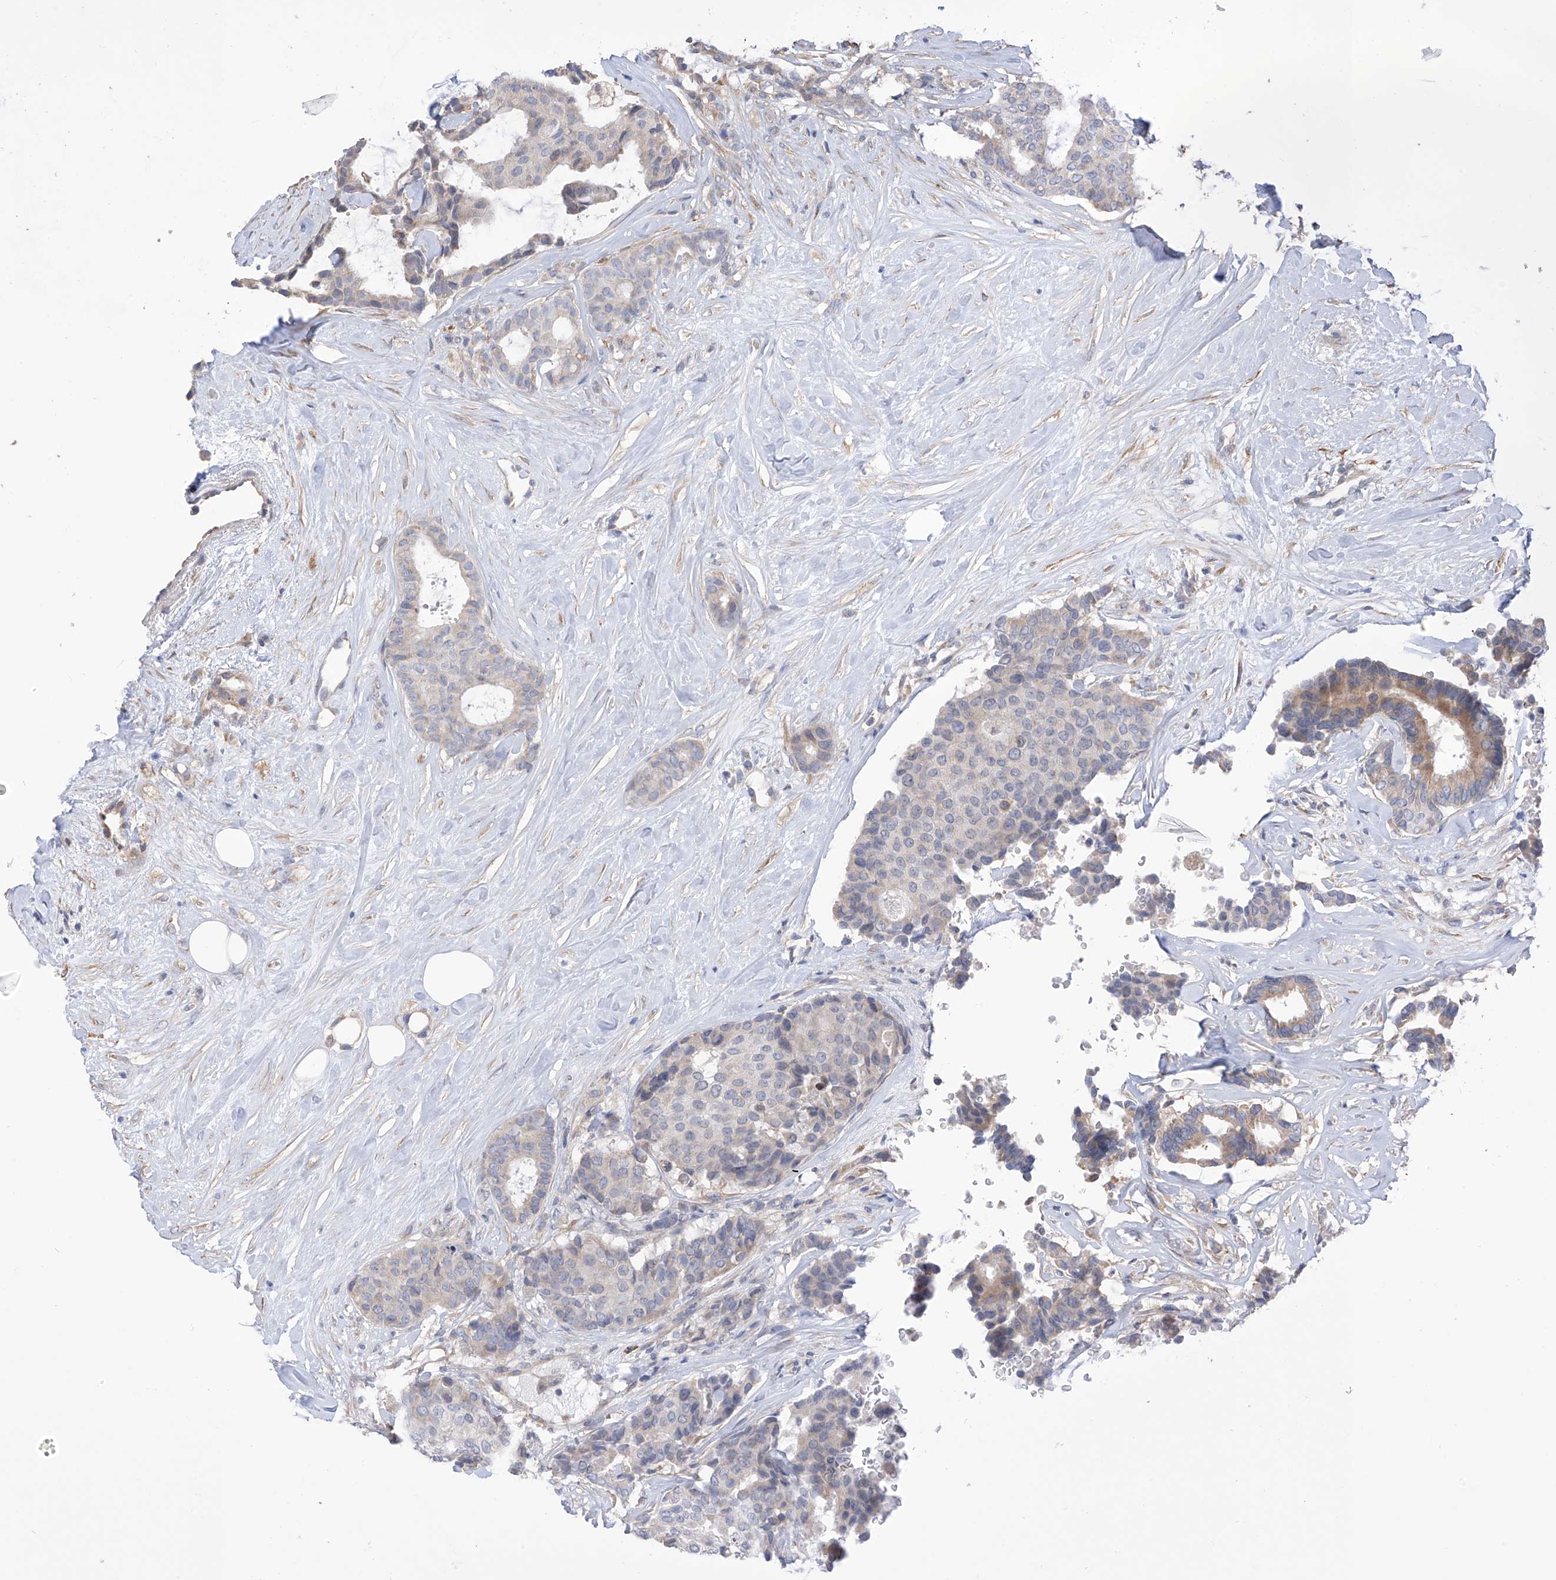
{"staining": {"intensity": "negative", "quantity": "none", "location": "none"}, "tissue": "breast cancer", "cell_type": "Tumor cells", "image_type": "cancer", "snomed": [{"axis": "morphology", "description": "Duct carcinoma"}, {"axis": "topography", "description": "Breast"}], "caption": "High magnification brightfield microscopy of intraductal carcinoma (breast) stained with DAB (brown) and counterstained with hematoxylin (blue): tumor cells show no significant staining.", "gene": "REC8", "patient": {"sex": "female", "age": 75}}